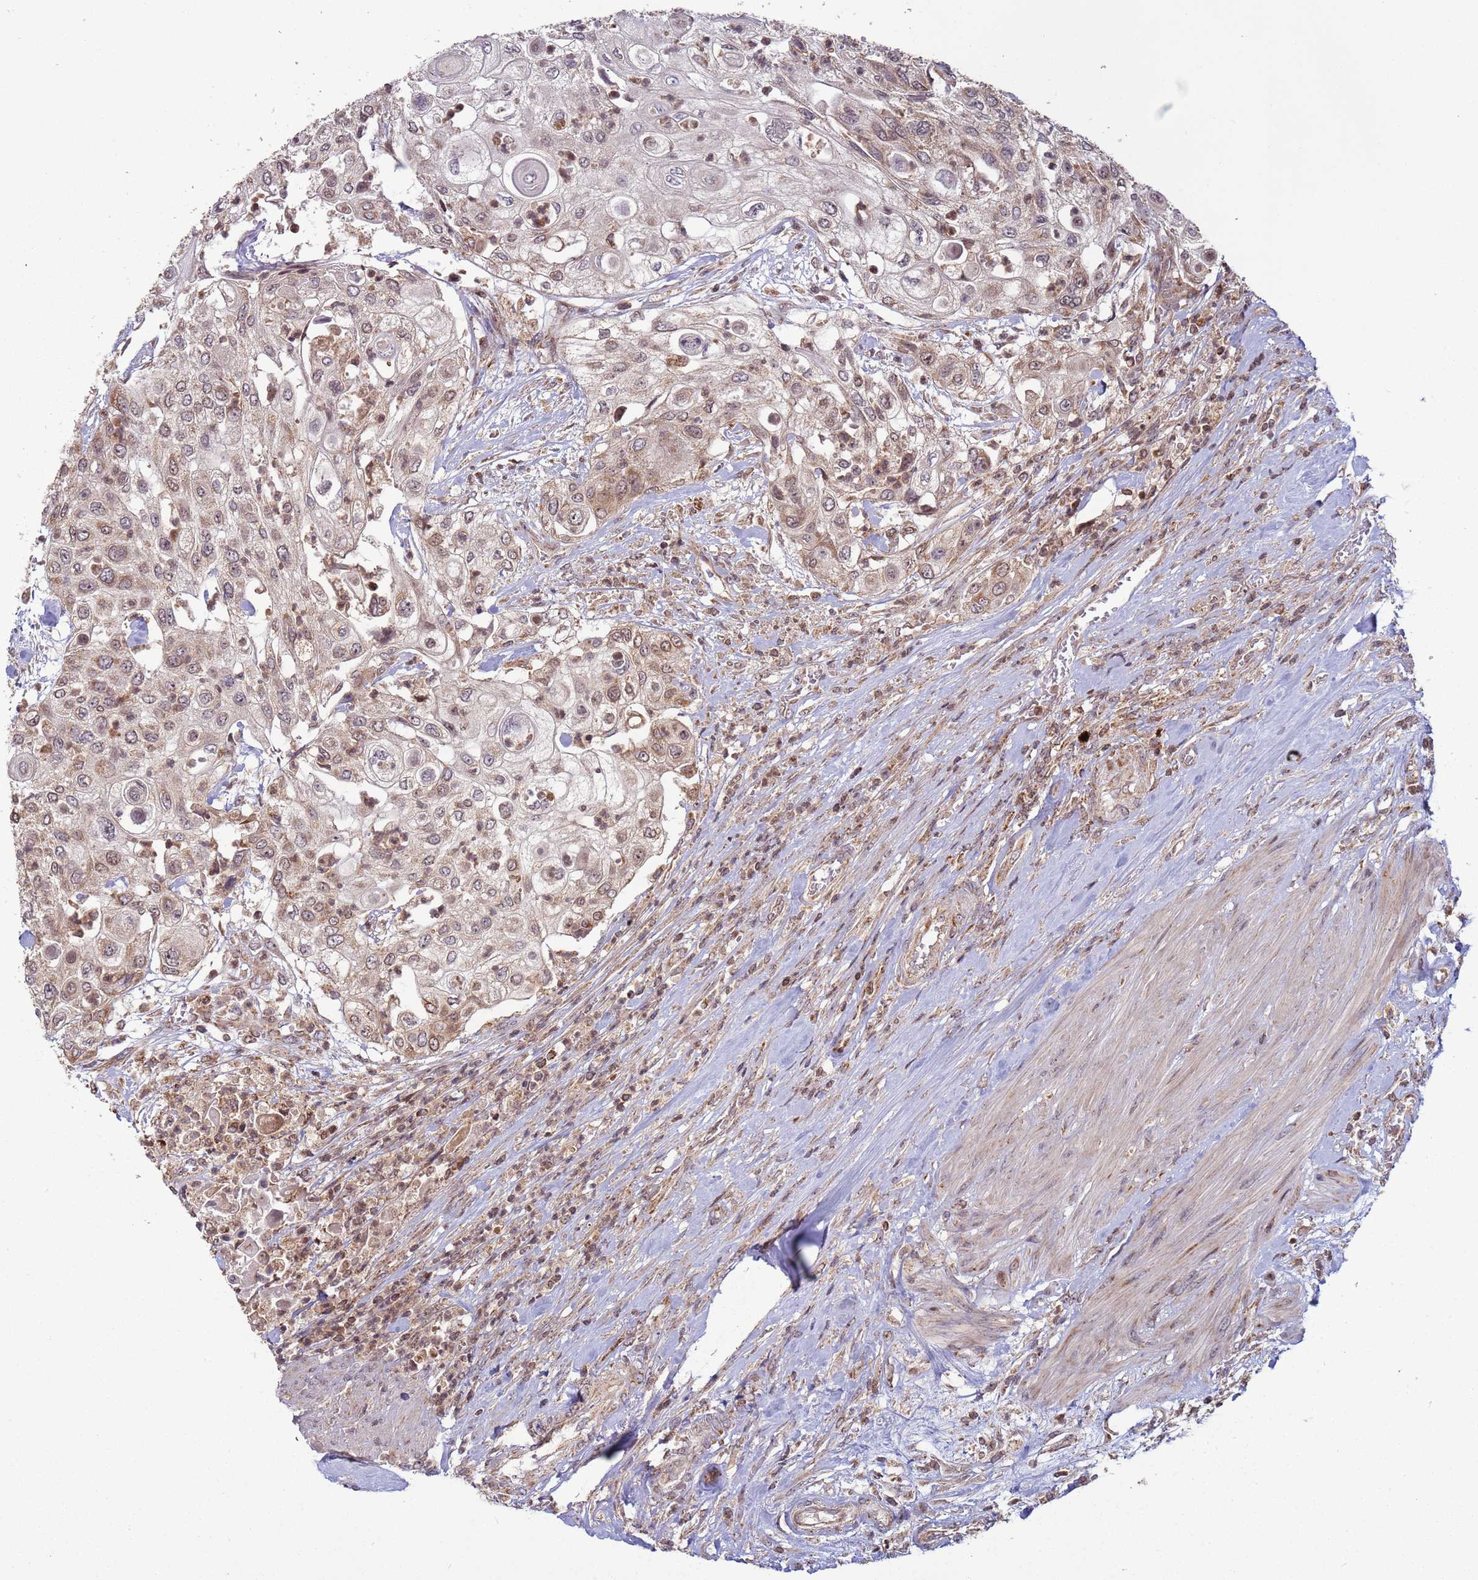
{"staining": {"intensity": "weak", "quantity": ">75%", "location": "cytoplasmic/membranous,nuclear"}, "tissue": "urothelial cancer", "cell_type": "Tumor cells", "image_type": "cancer", "snomed": [{"axis": "morphology", "description": "Urothelial carcinoma, High grade"}, {"axis": "topography", "description": "Urinary bladder"}], "caption": "Immunohistochemical staining of high-grade urothelial carcinoma exhibits low levels of weak cytoplasmic/membranous and nuclear protein positivity in about >75% of tumor cells. (IHC, brightfield microscopy, high magnification).", "gene": "RCOR2", "patient": {"sex": "female", "age": 79}}